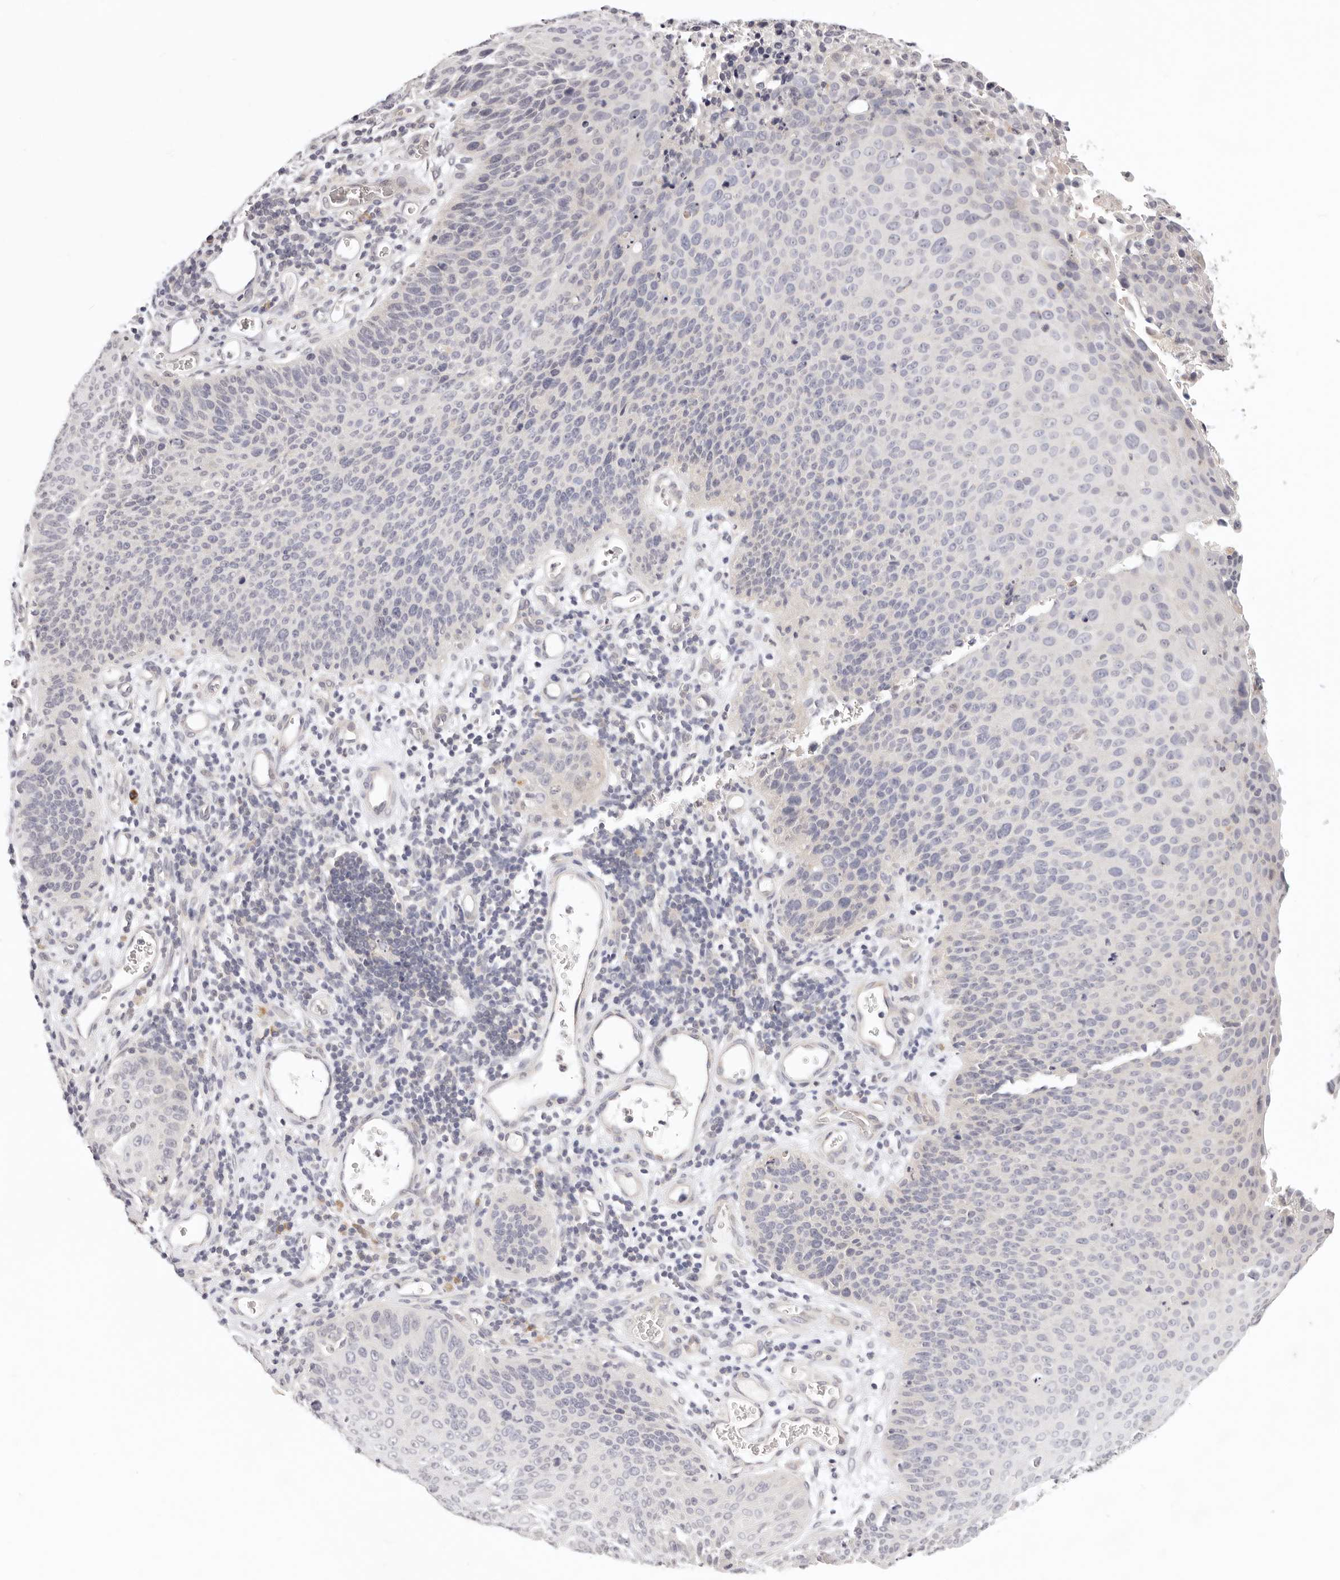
{"staining": {"intensity": "negative", "quantity": "none", "location": "none"}, "tissue": "cervical cancer", "cell_type": "Tumor cells", "image_type": "cancer", "snomed": [{"axis": "morphology", "description": "Squamous cell carcinoma, NOS"}, {"axis": "topography", "description": "Cervix"}], "caption": "DAB (3,3'-diaminobenzidine) immunohistochemical staining of cervical cancer shows no significant positivity in tumor cells. (Stains: DAB (3,3'-diaminobenzidine) immunohistochemistry (IHC) with hematoxylin counter stain, Microscopy: brightfield microscopy at high magnification).", "gene": "GGPS1", "patient": {"sex": "female", "age": 55}}